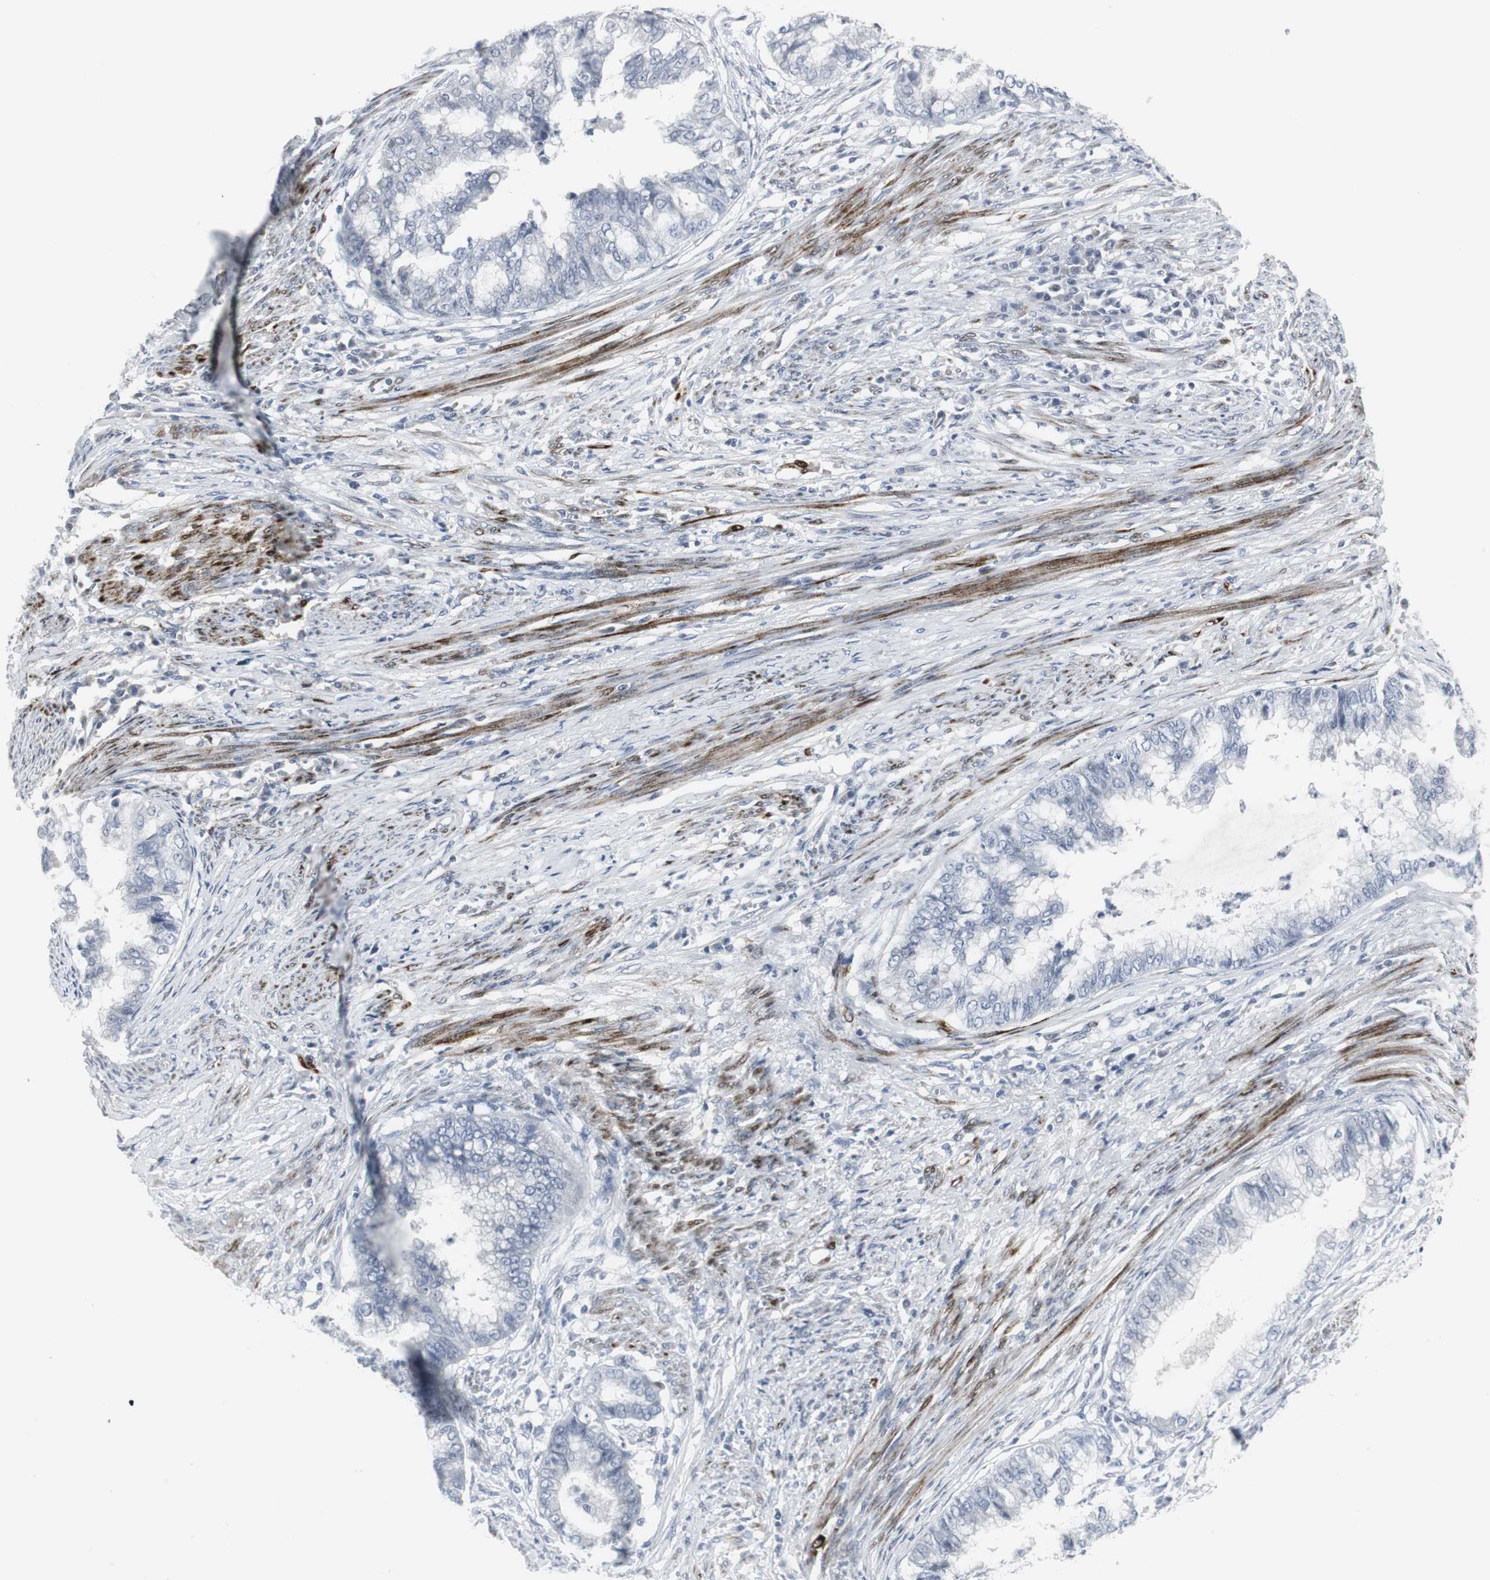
{"staining": {"intensity": "negative", "quantity": "none", "location": "none"}, "tissue": "endometrial cancer", "cell_type": "Tumor cells", "image_type": "cancer", "snomed": [{"axis": "morphology", "description": "Adenocarcinoma, NOS"}, {"axis": "topography", "description": "Endometrium"}], "caption": "An immunohistochemistry micrograph of adenocarcinoma (endometrial) is shown. There is no staining in tumor cells of adenocarcinoma (endometrial).", "gene": "PPP1R14A", "patient": {"sex": "female", "age": 79}}